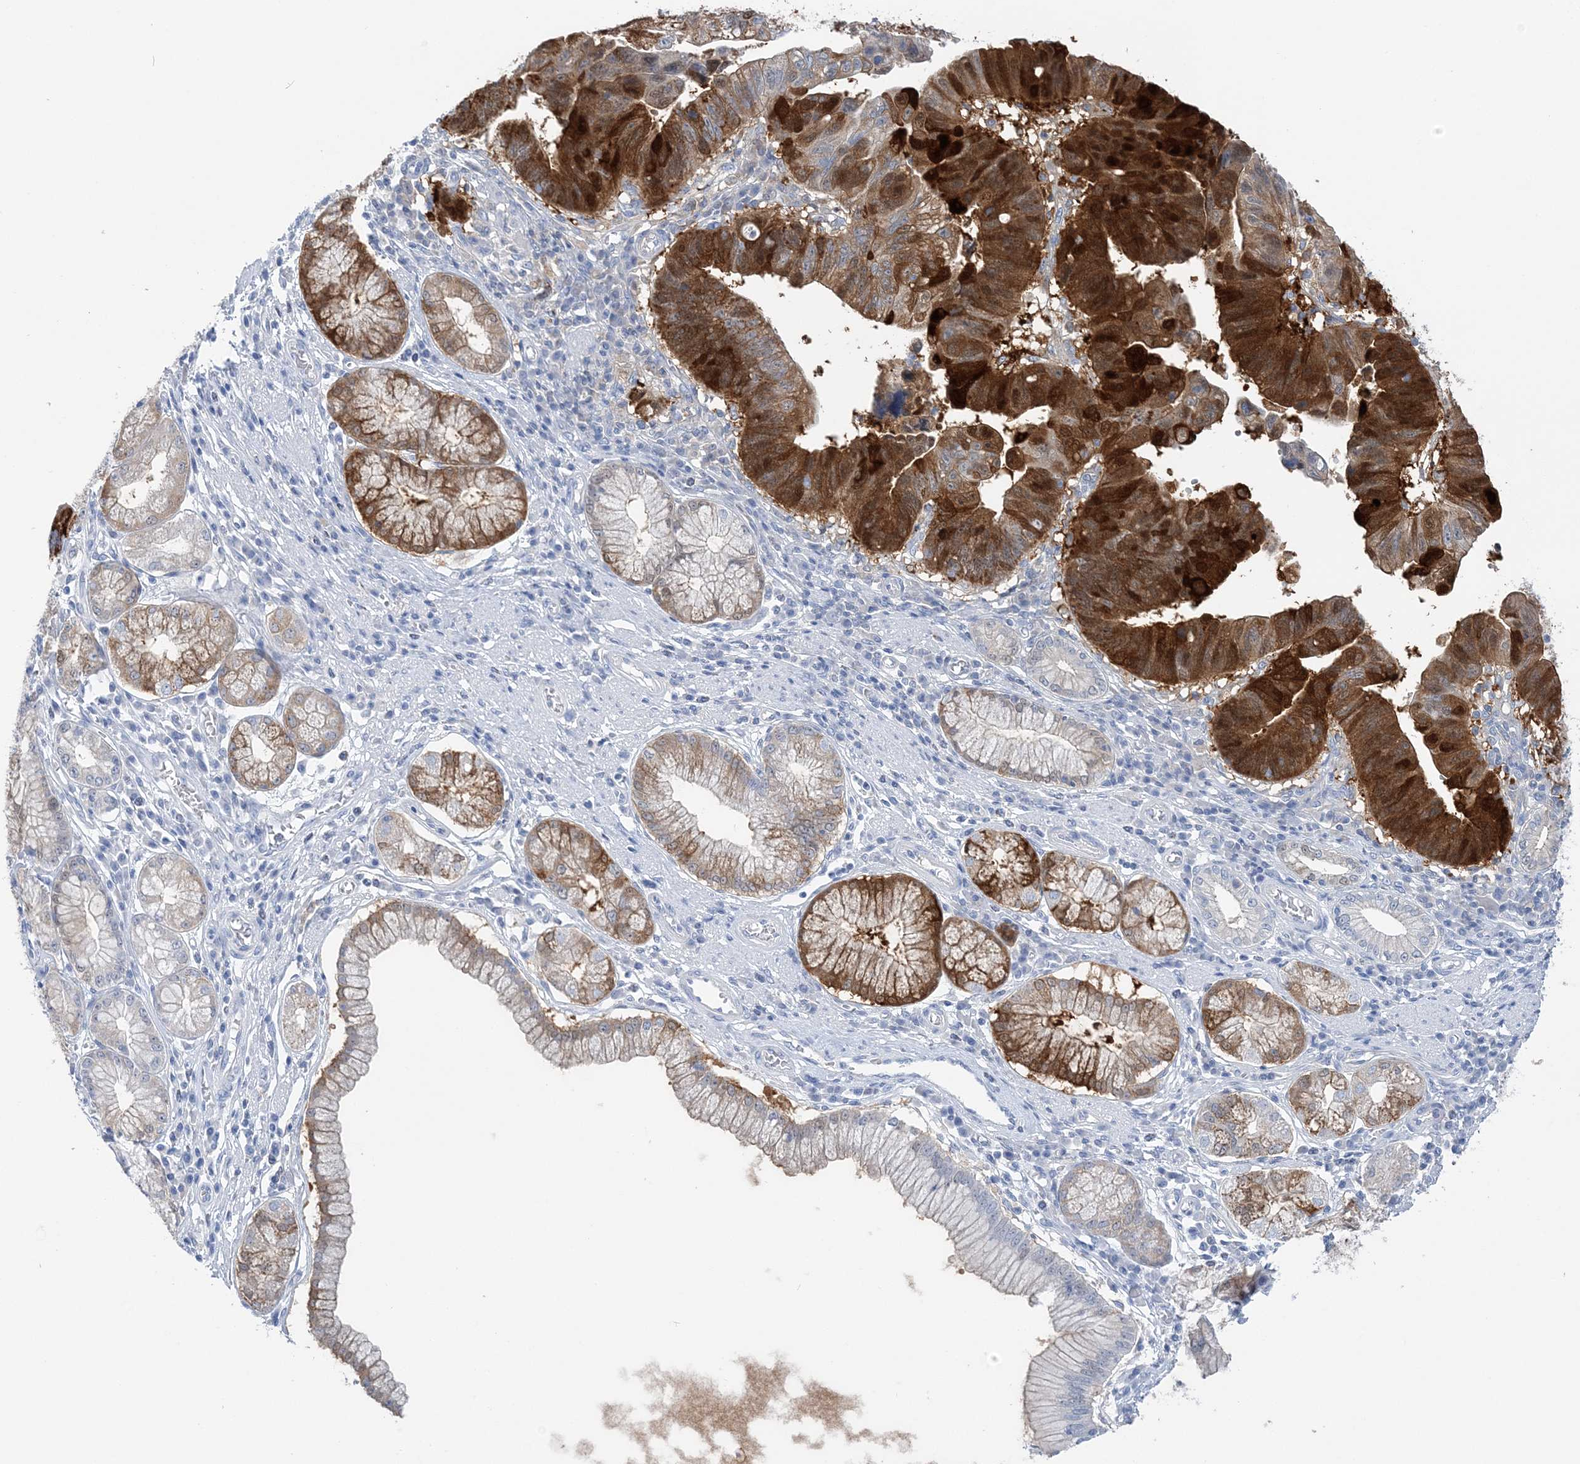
{"staining": {"intensity": "strong", "quantity": "25%-75%", "location": "cytoplasmic/membranous,nuclear"}, "tissue": "stomach cancer", "cell_type": "Tumor cells", "image_type": "cancer", "snomed": [{"axis": "morphology", "description": "Adenocarcinoma, NOS"}, {"axis": "topography", "description": "Stomach"}], "caption": "Stomach cancer was stained to show a protein in brown. There is high levels of strong cytoplasmic/membranous and nuclear staining in approximately 25%-75% of tumor cells.", "gene": "HMGCS1", "patient": {"sex": "male", "age": 59}}